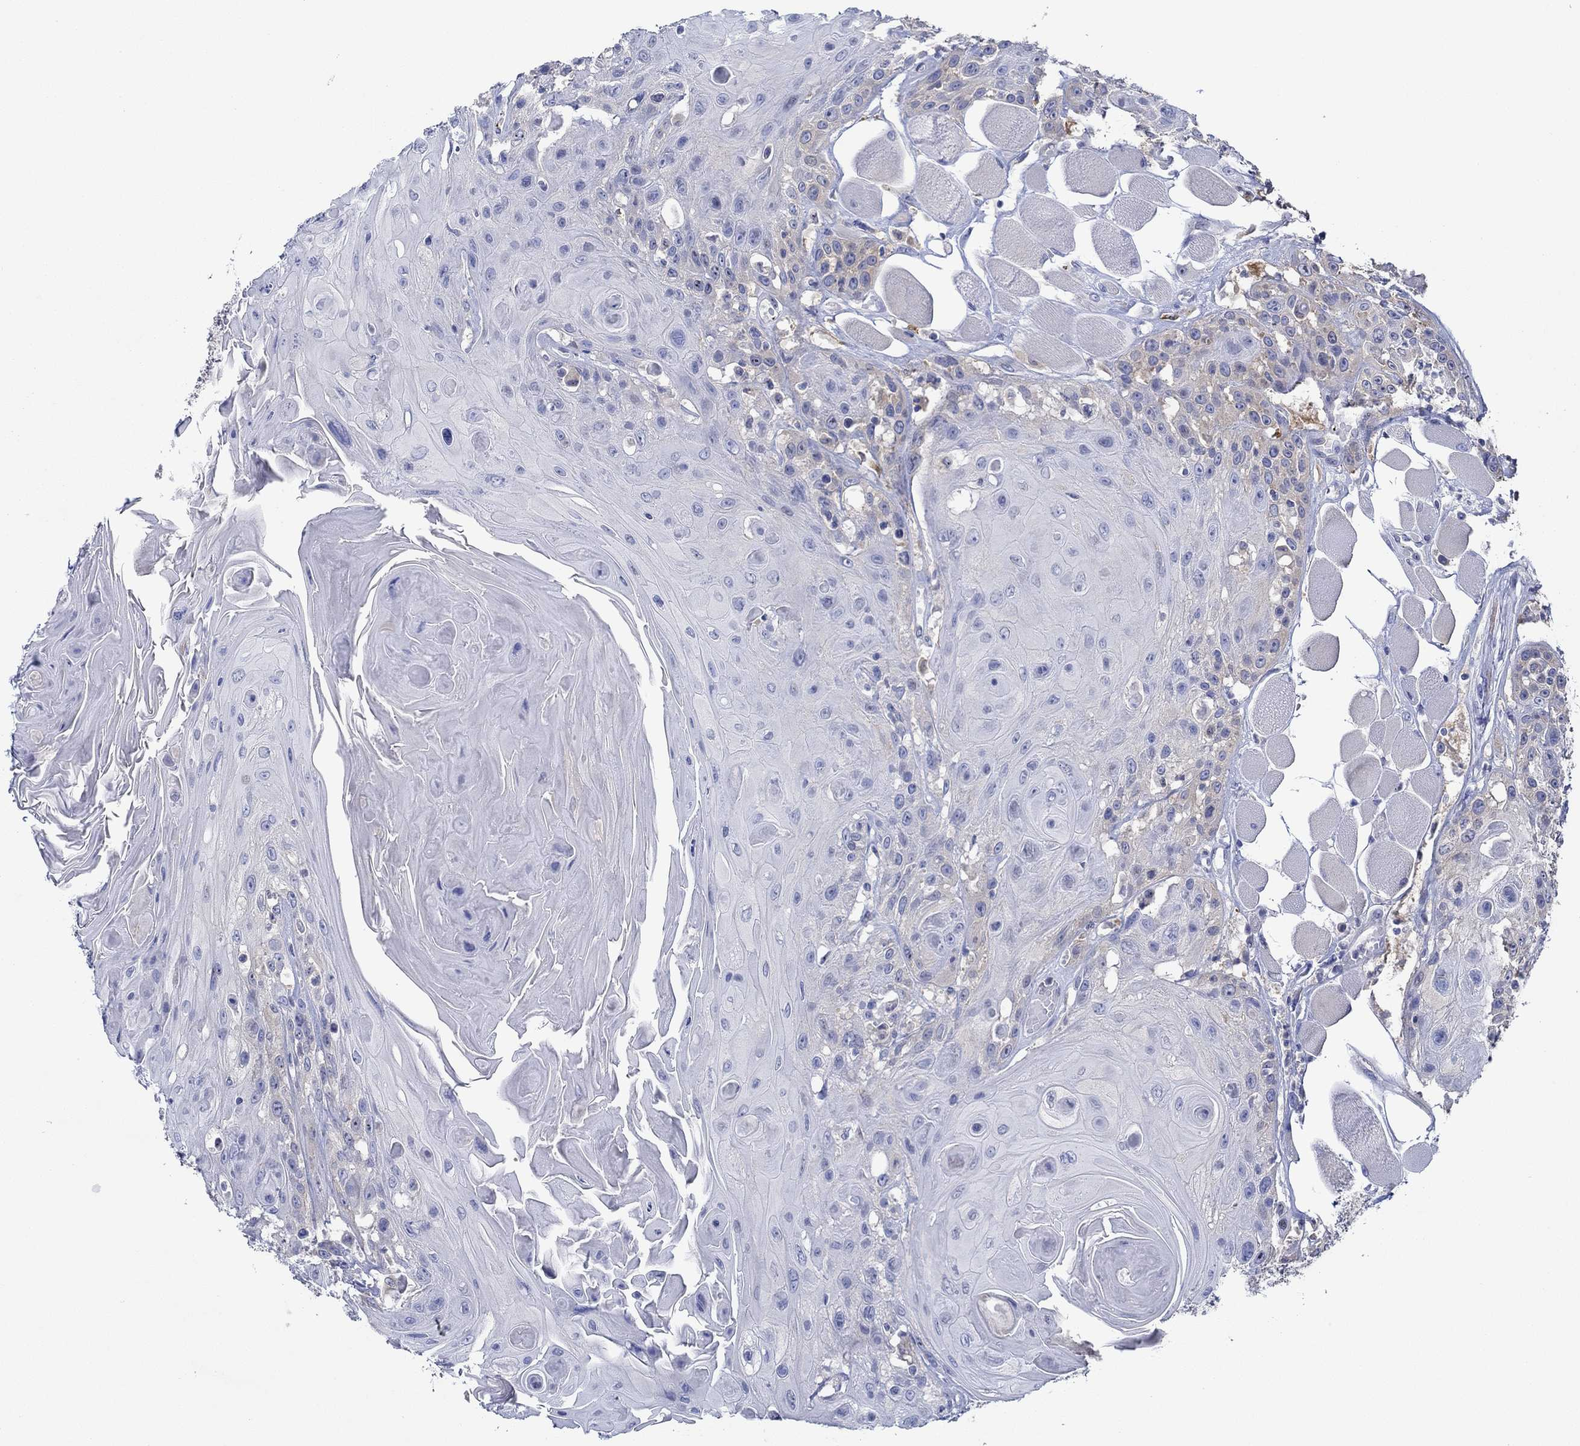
{"staining": {"intensity": "negative", "quantity": "none", "location": "none"}, "tissue": "head and neck cancer", "cell_type": "Tumor cells", "image_type": "cancer", "snomed": [{"axis": "morphology", "description": "Squamous cell carcinoma, NOS"}, {"axis": "topography", "description": "Head-Neck"}], "caption": "Tumor cells show no significant positivity in head and neck squamous cell carcinoma.", "gene": "SLC27A3", "patient": {"sex": "female", "age": 59}}